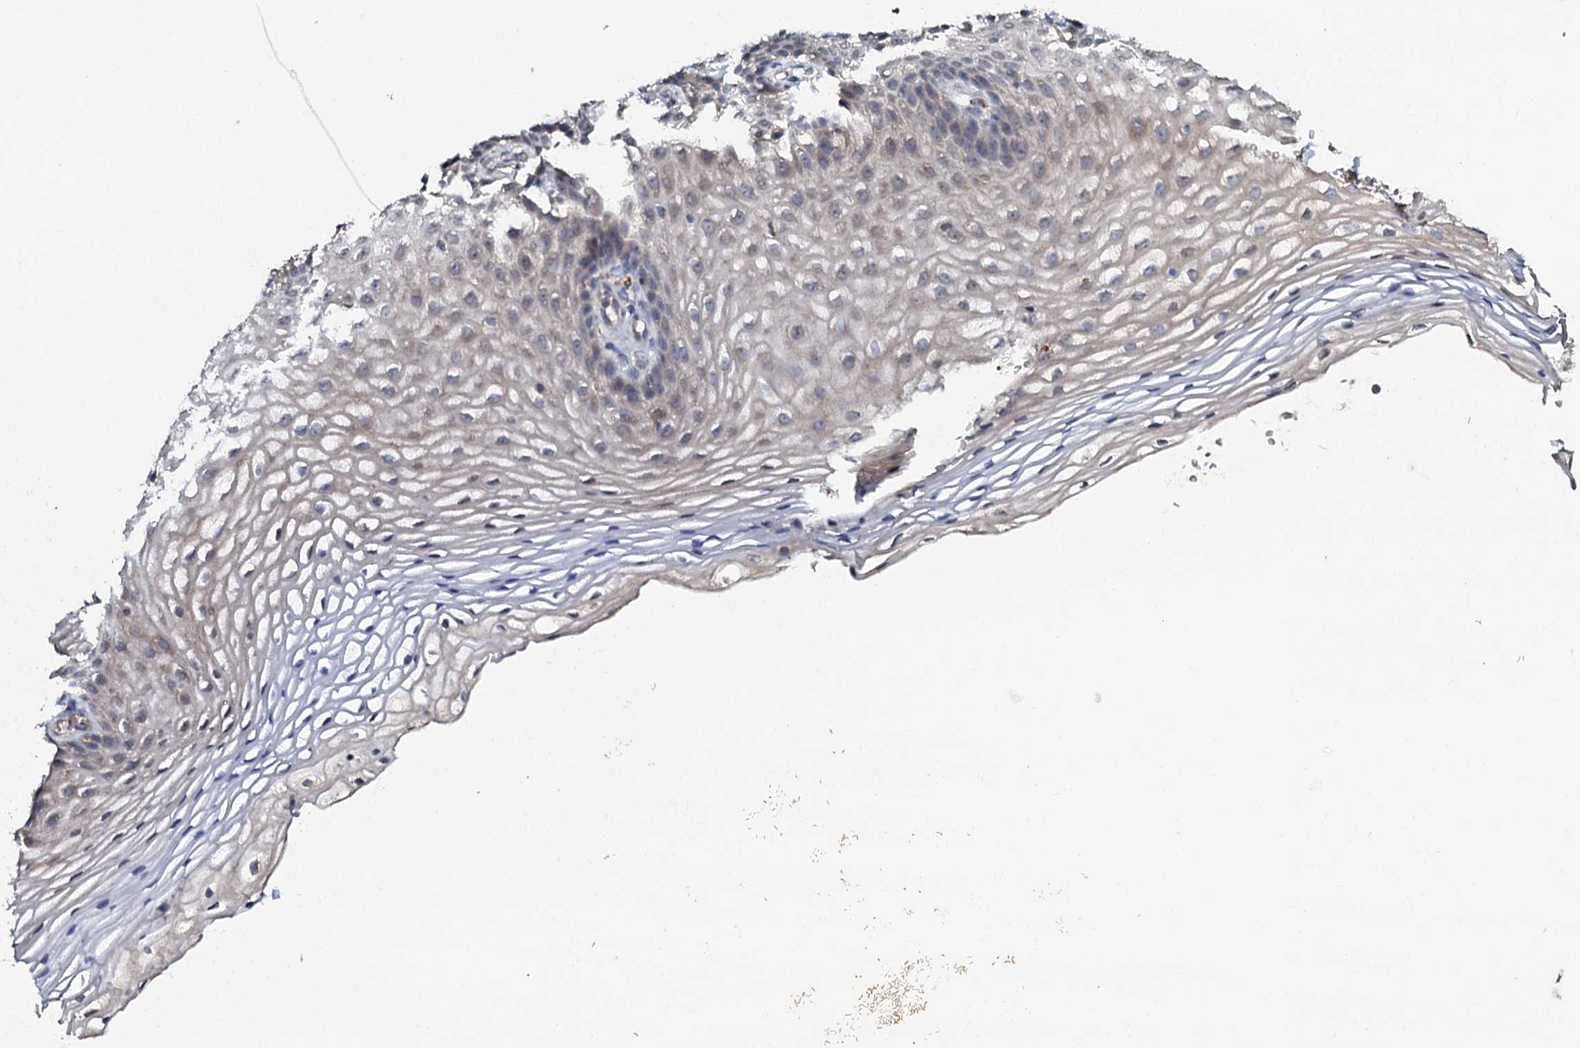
{"staining": {"intensity": "weak", "quantity": "<25%", "location": "cytoplasmic/membranous"}, "tissue": "vagina", "cell_type": "Squamous epithelial cells", "image_type": "normal", "snomed": [{"axis": "morphology", "description": "Normal tissue, NOS"}, {"axis": "topography", "description": "Vagina"}], "caption": "Micrograph shows no significant protein expression in squamous epithelial cells of unremarkable vagina. Brightfield microscopy of IHC stained with DAB (brown) and hematoxylin (blue), captured at high magnification.", "gene": "CPNE2", "patient": {"sex": "female", "age": 60}}